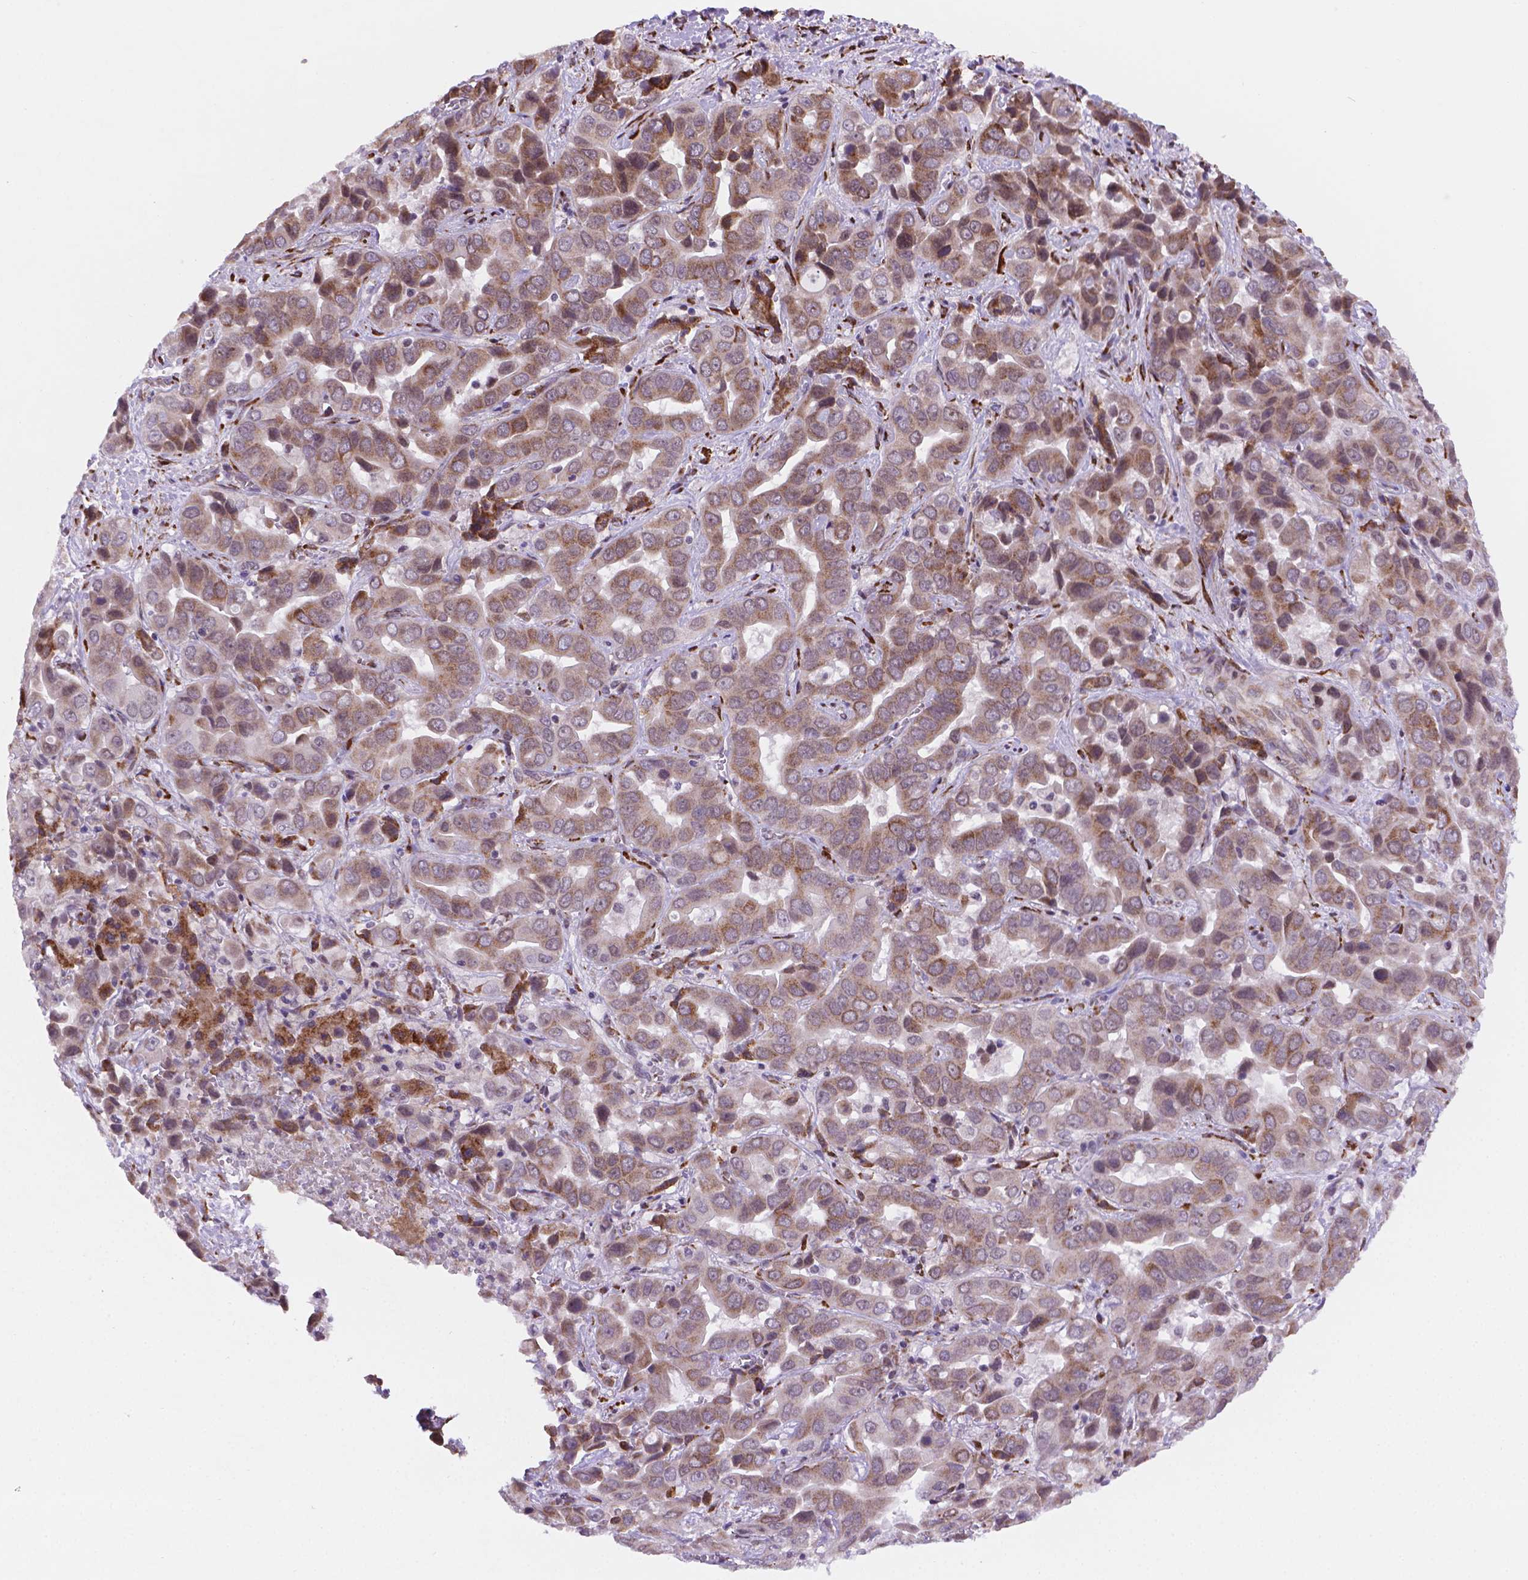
{"staining": {"intensity": "moderate", "quantity": "25%-75%", "location": "cytoplasmic/membranous"}, "tissue": "liver cancer", "cell_type": "Tumor cells", "image_type": "cancer", "snomed": [{"axis": "morphology", "description": "Cholangiocarcinoma"}, {"axis": "topography", "description": "Liver"}], "caption": "Protein staining of liver cancer (cholangiocarcinoma) tissue reveals moderate cytoplasmic/membranous expression in approximately 25%-75% of tumor cells.", "gene": "FNIP1", "patient": {"sex": "female", "age": 52}}